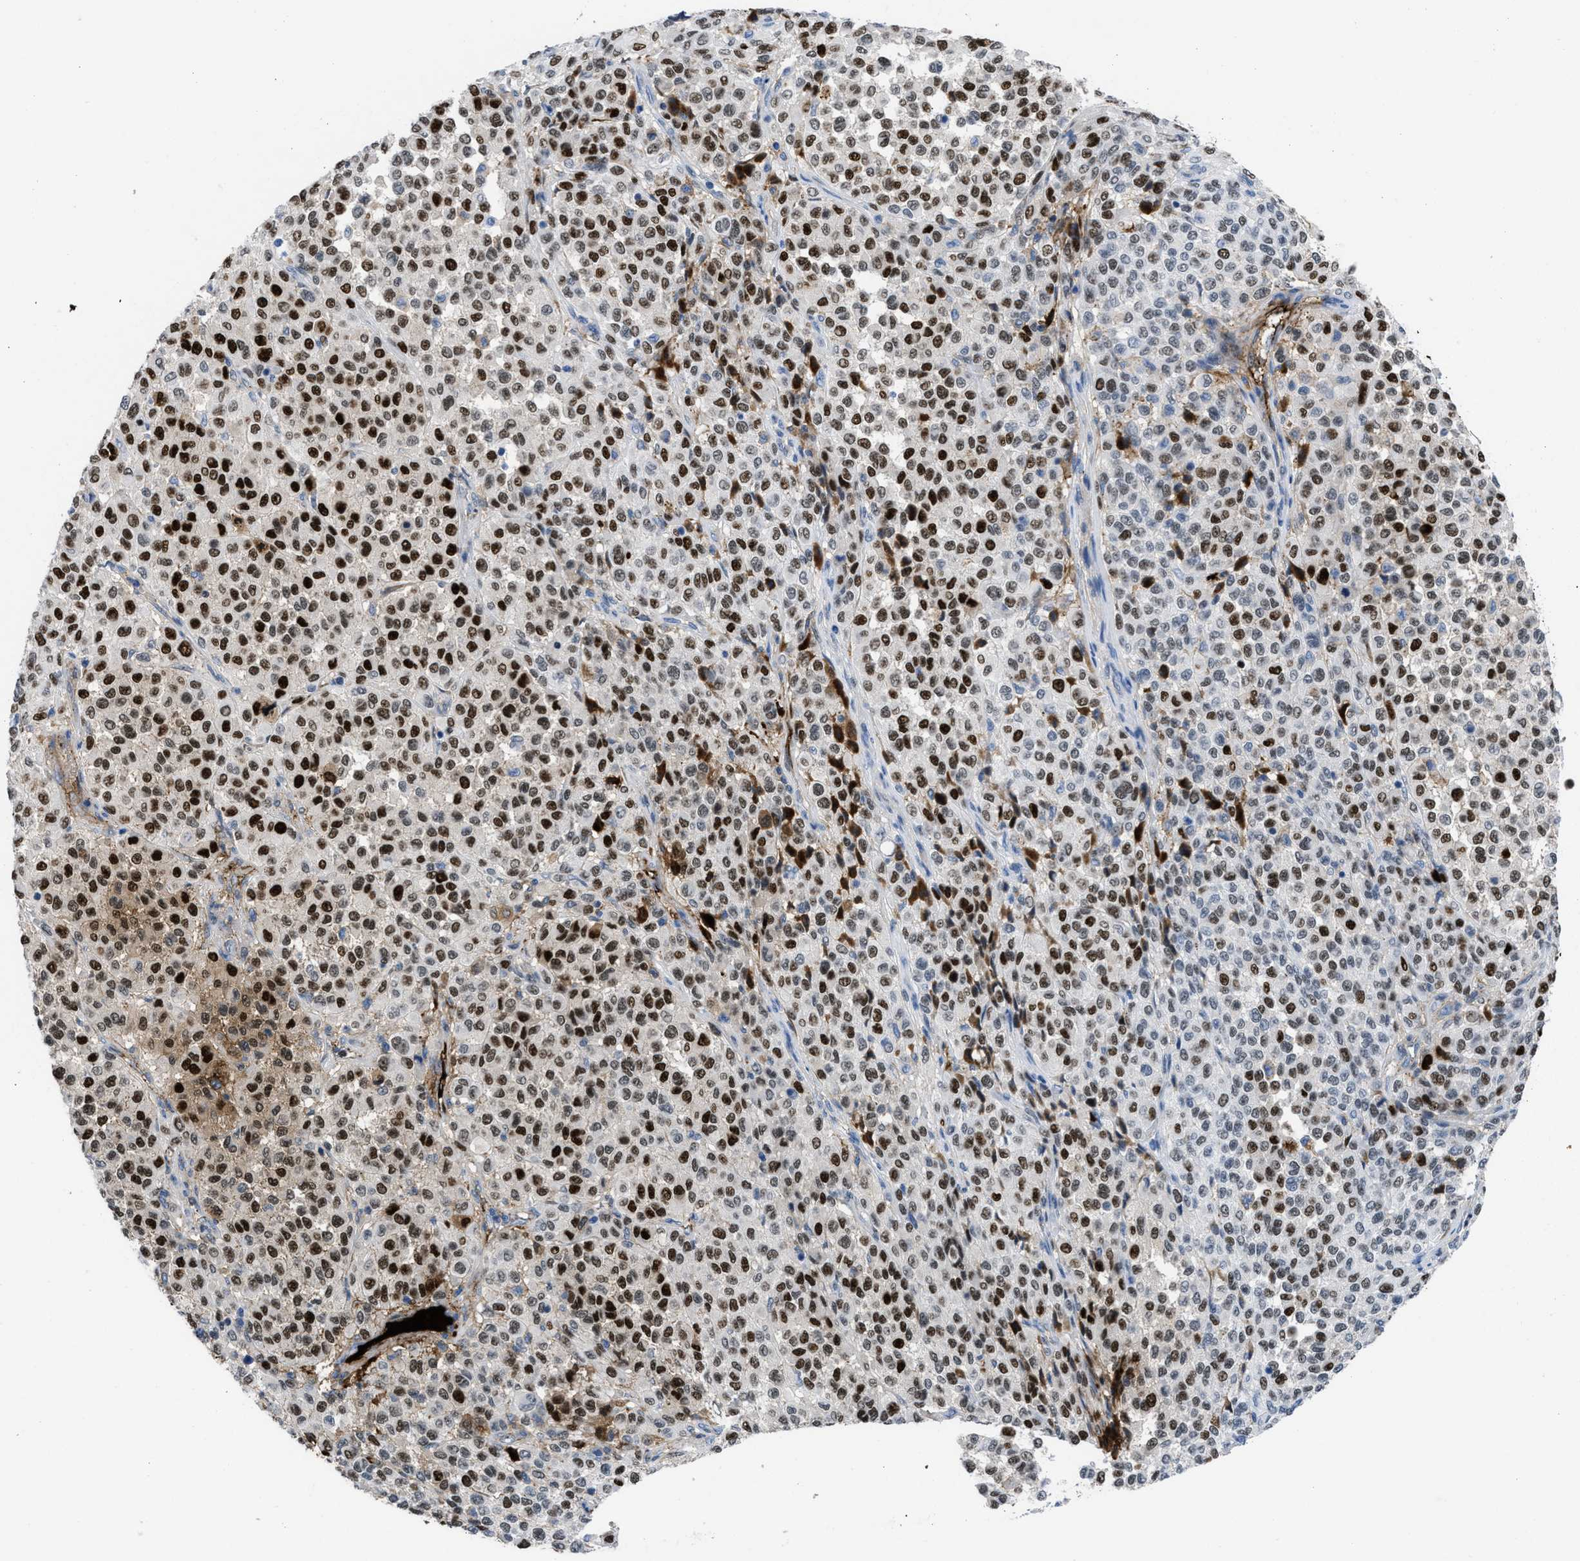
{"staining": {"intensity": "strong", "quantity": ">75%", "location": "nuclear"}, "tissue": "melanoma", "cell_type": "Tumor cells", "image_type": "cancer", "snomed": [{"axis": "morphology", "description": "Malignant melanoma, Metastatic site"}, {"axis": "topography", "description": "Pancreas"}], "caption": "Immunohistochemistry (DAB (3,3'-diaminobenzidine)) staining of melanoma shows strong nuclear protein expression in approximately >75% of tumor cells.", "gene": "LEF1", "patient": {"sex": "female", "age": 30}}